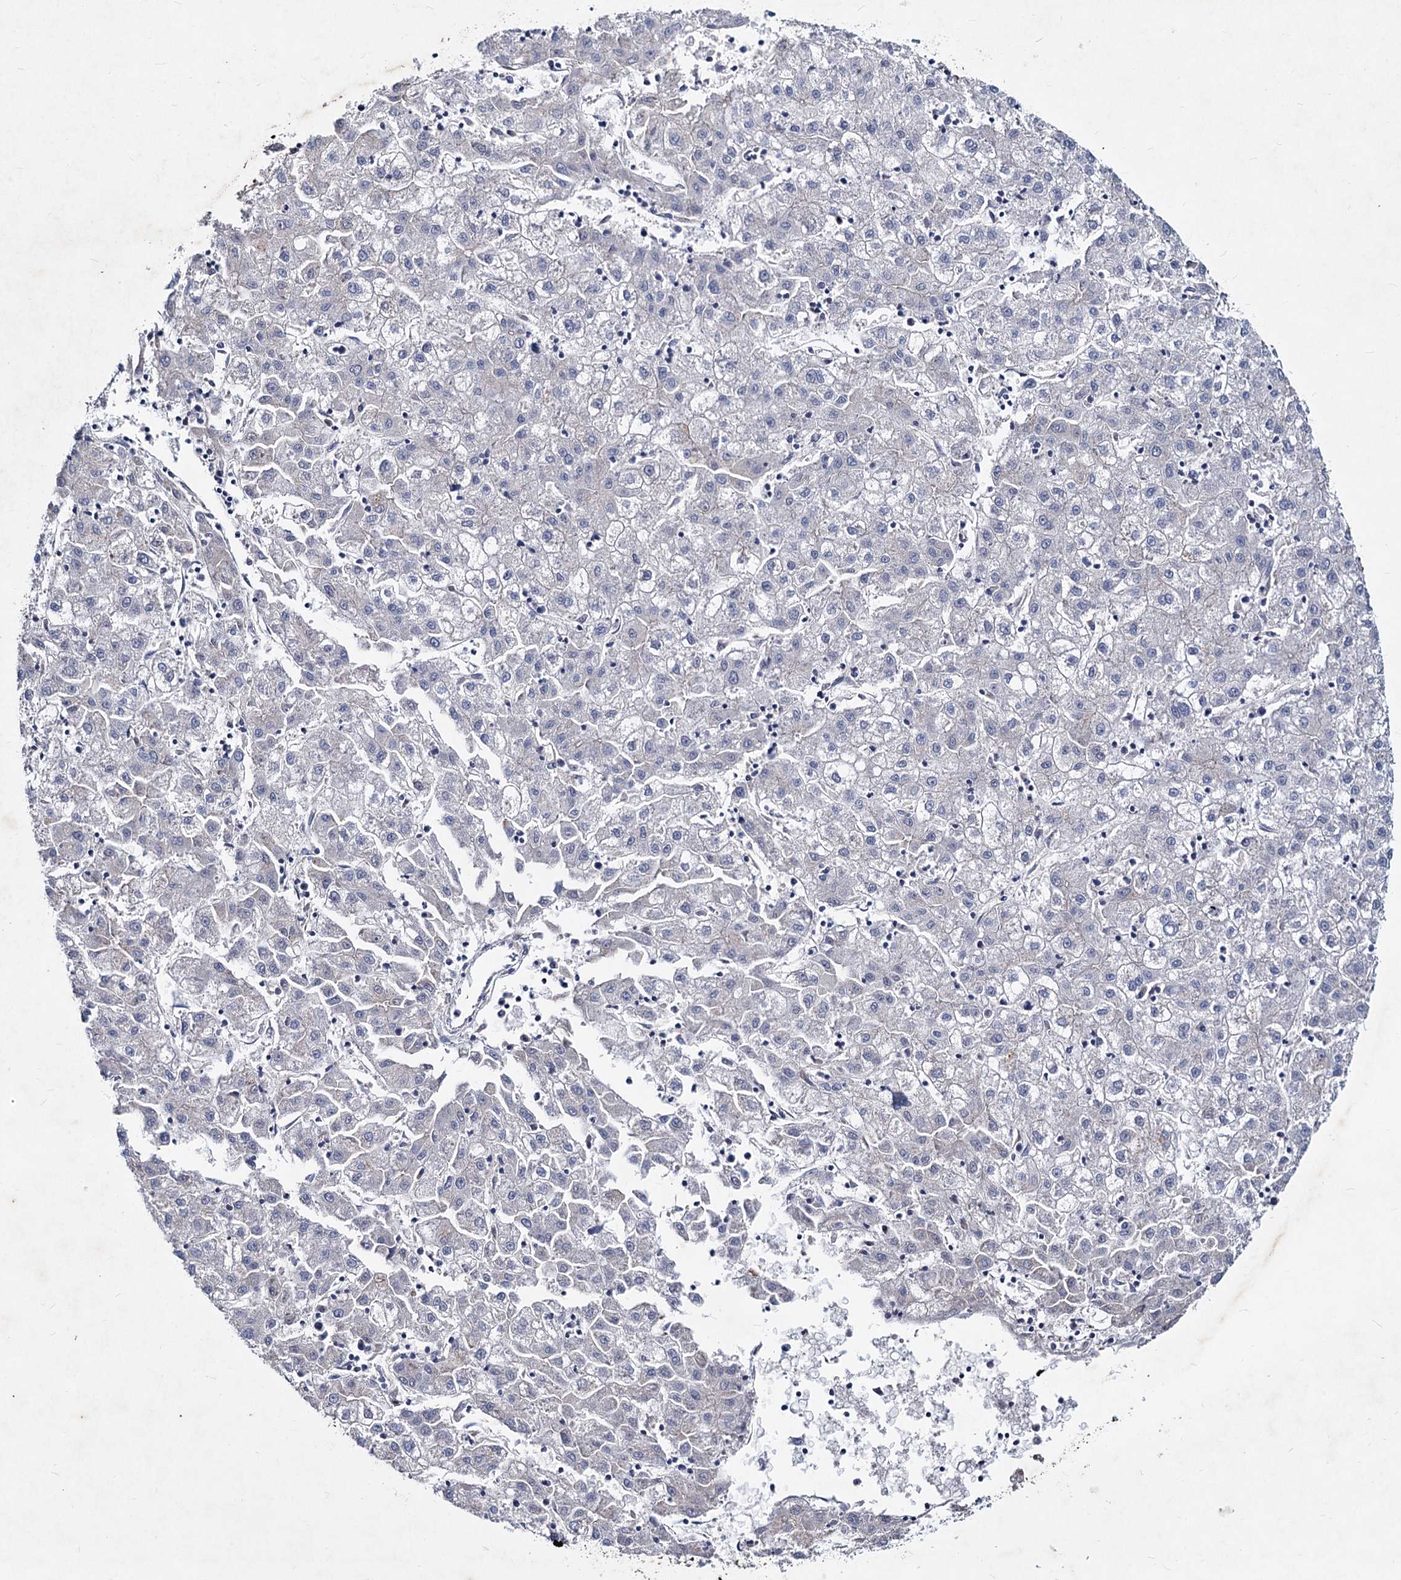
{"staining": {"intensity": "negative", "quantity": "none", "location": "none"}, "tissue": "liver cancer", "cell_type": "Tumor cells", "image_type": "cancer", "snomed": [{"axis": "morphology", "description": "Carcinoma, Hepatocellular, NOS"}, {"axis": "topography", "description": "Liver"}], "caption": "There is no significant staining in tumor cells of liver hepatocellular carcinoma.", "gene": "AGBL4", "patient": {"sex": "male", "age": 72}}